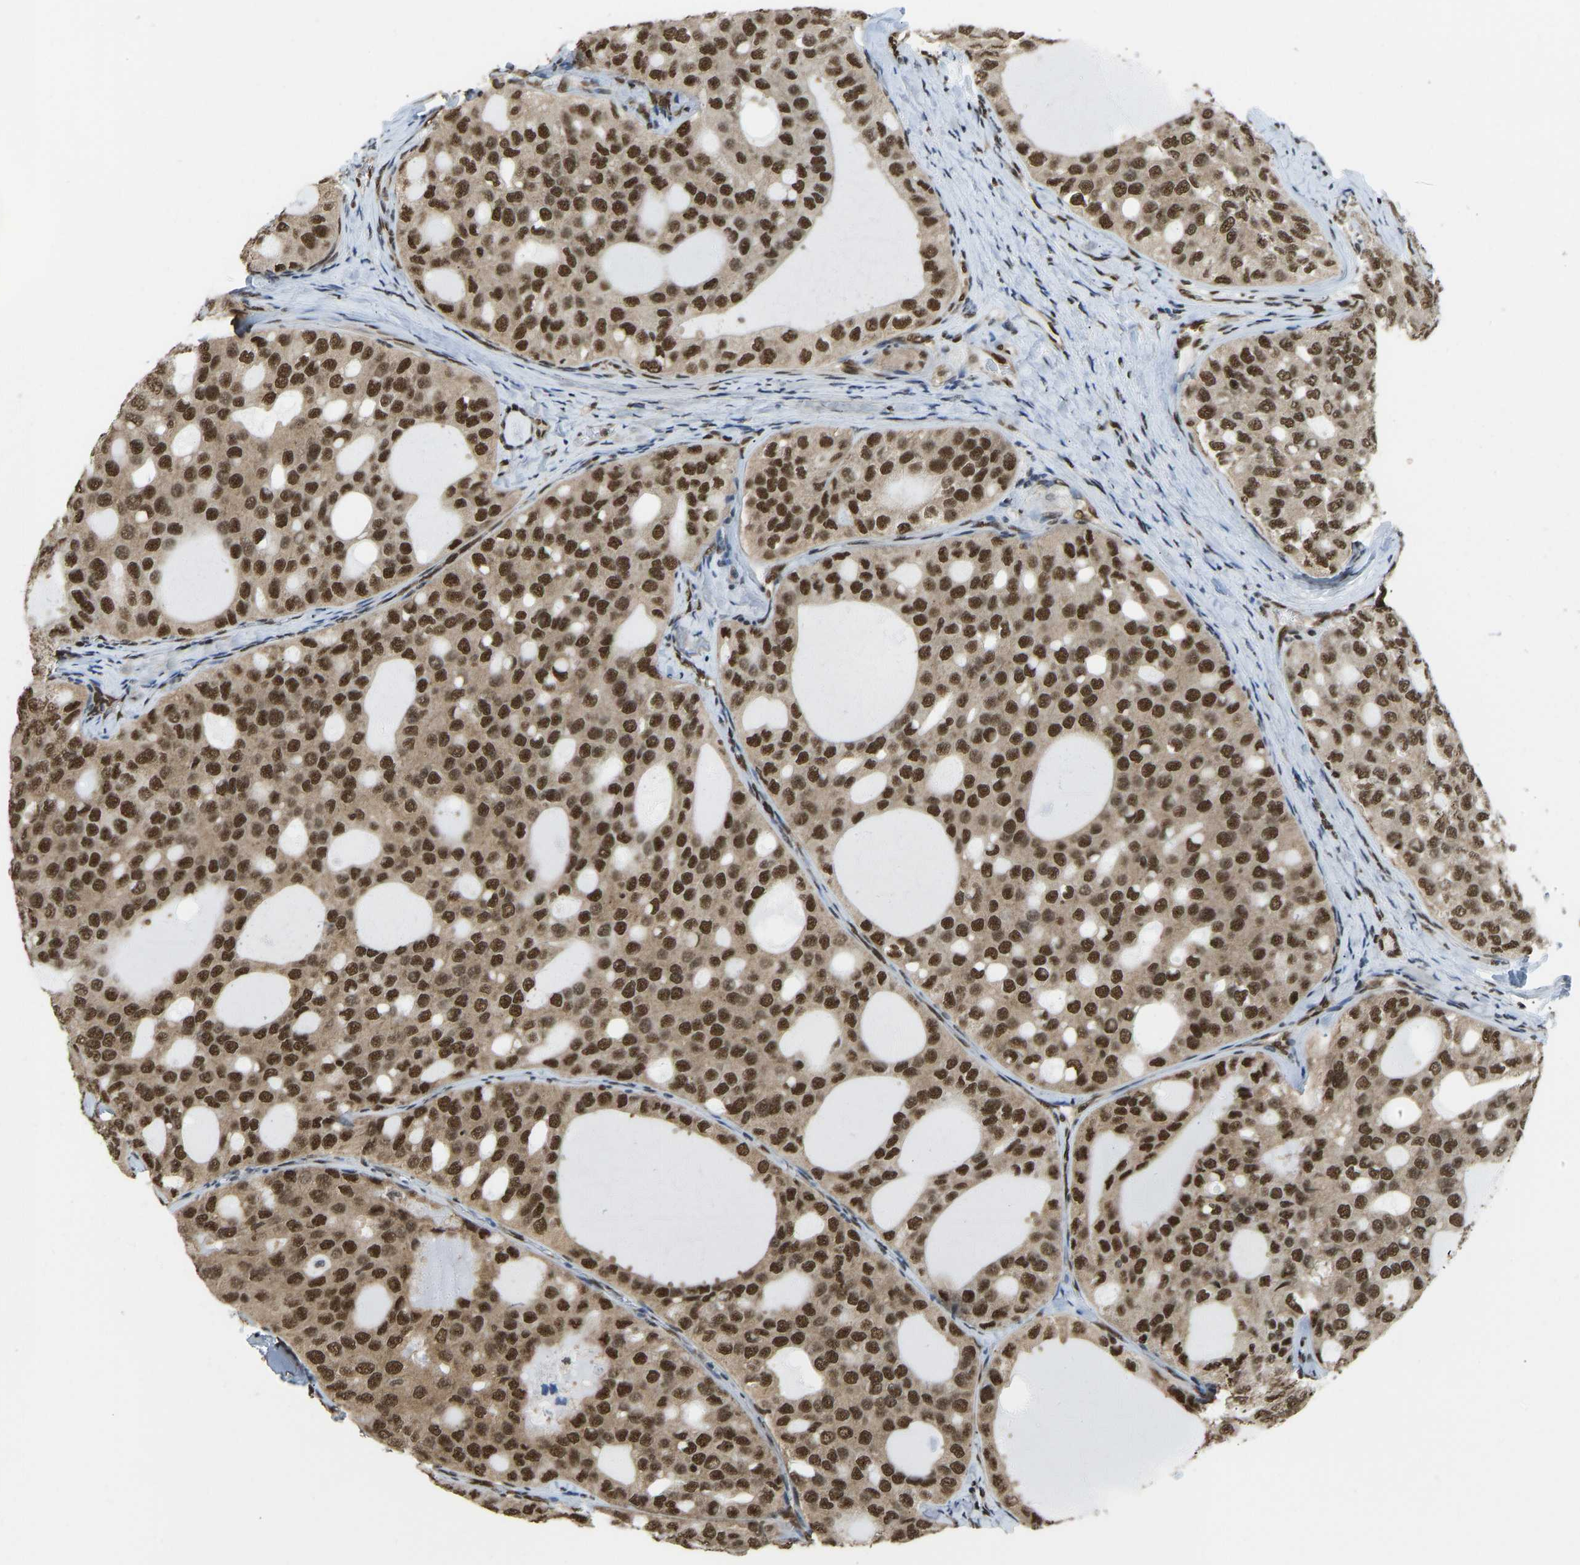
{"staining": {"intensity": "strong", "quantity": ">75%", "location": "cytoplasmic/membranous,nuclear"}, "tissue": "thyroid cancer", "cell_type": "Tumor cells", "image_type": "cancer", "snomed": [{"axis": "morphology", "description": "Follicular adenoma carcinoma, NOS"}, {"axis": "topography", "description": "Thyroid gland"}], "caption": "The micrograph displays staining of thyroid cancer, revealing strong cytoplasmic/membranous and nuclear protein expression (brown color) within tumor cells.", "gene": "ZSCAN20", "patient": {"sex": "male", "age": 75}}